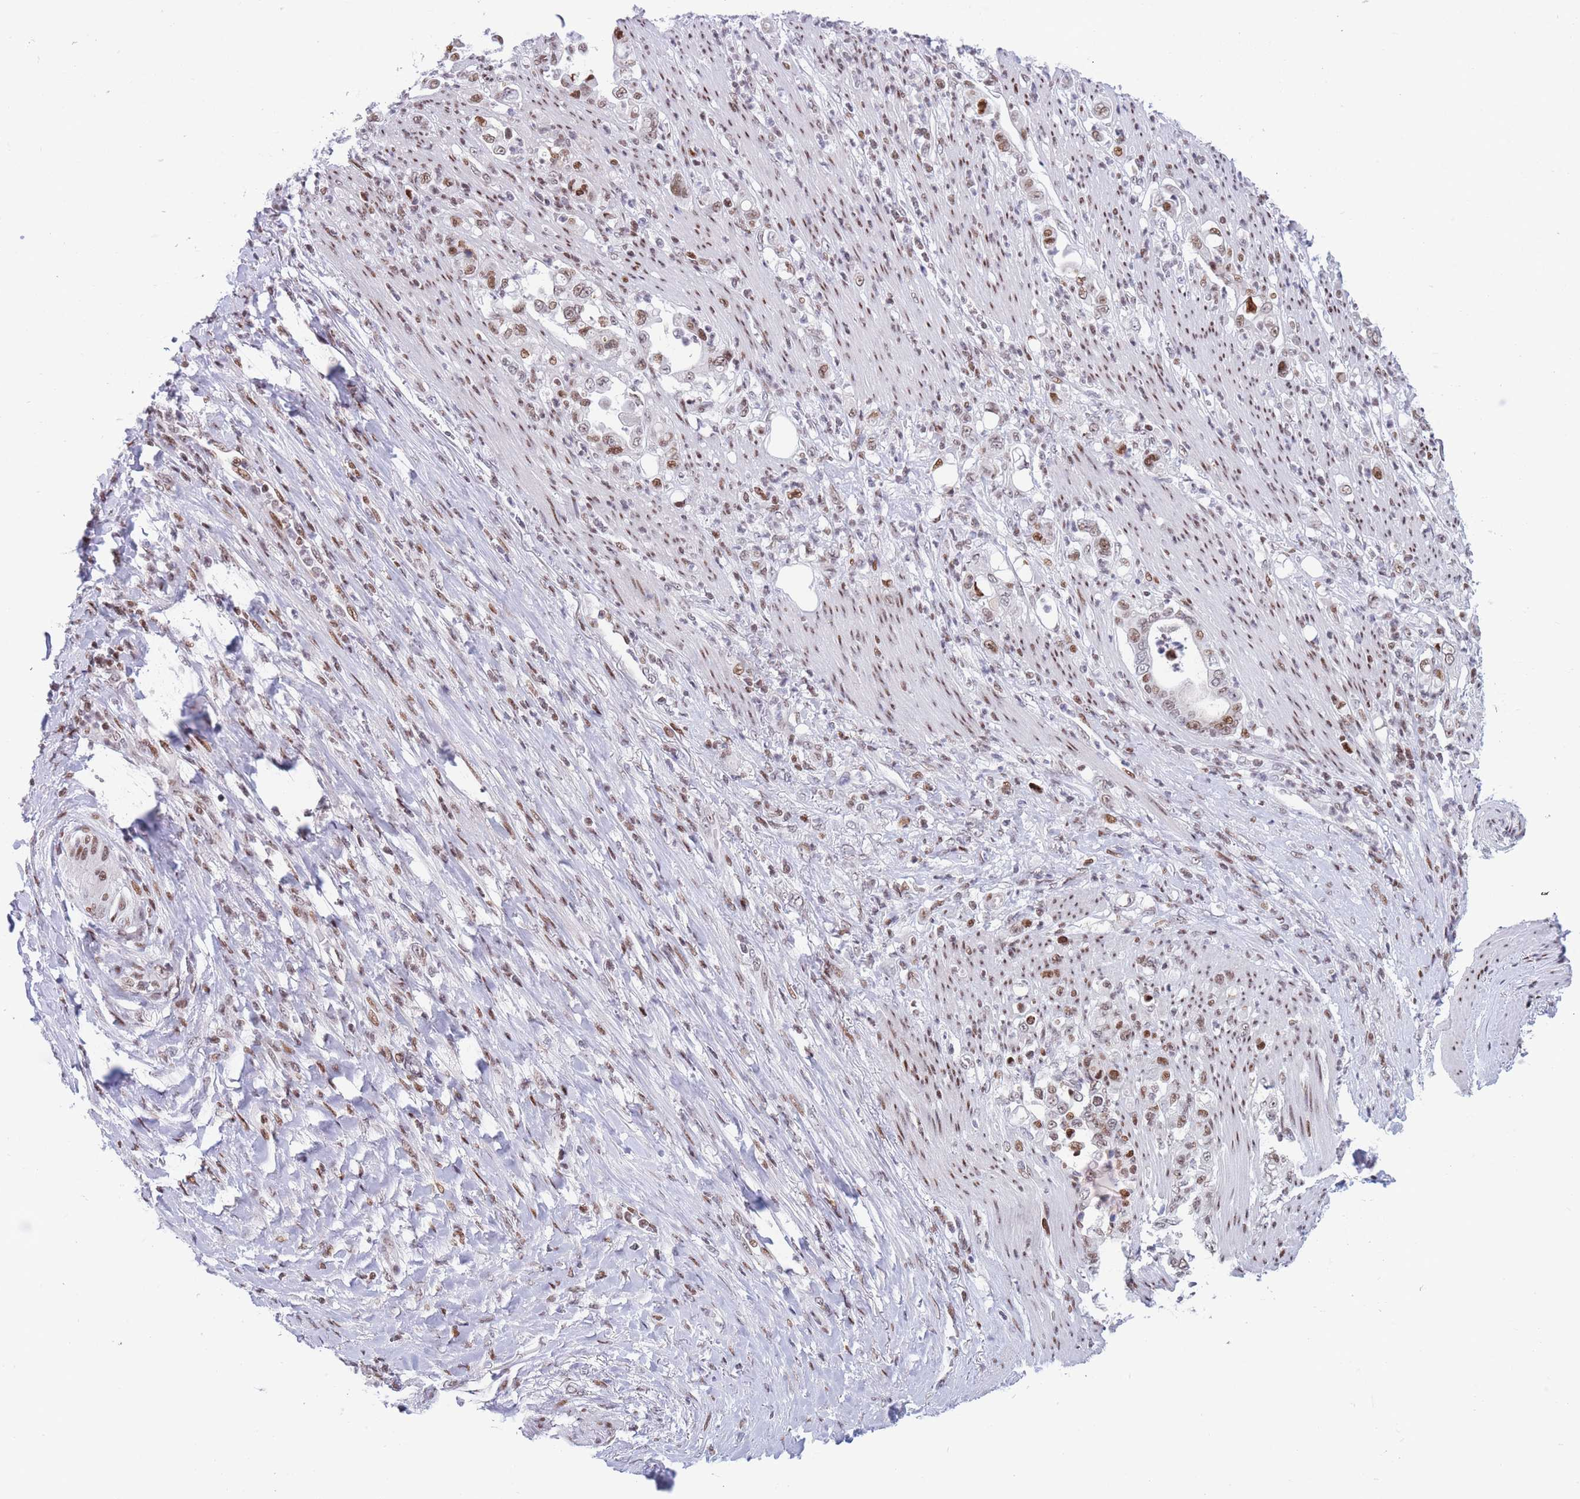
{"staining": {"intensity": "moderate", "quantity": "25%-75%", "location": "nuclear"}, "tissue": "stomach cancer", "cell_type": "Tumor cells", "image_type": "cancer", "snomed": [{"axis": "morphology", "description": "Normal tissue, NOS"}, {"axis": "morphology", "description": "Adenocarcinoma, NOS"}, {"axis": "topography", "description": "Stomach"}], "caption": "An immunohistochemistry histopathology image of tumor tissue is shown. Protein staining in brown shows moderate nuclear positivity in stomach cancer within tumor cells. (brown staining indicates protein expression, while blue staining denotes nuclei).", "gene": "DNAJC3", "patient": {"sex": "female", "age": 79}}